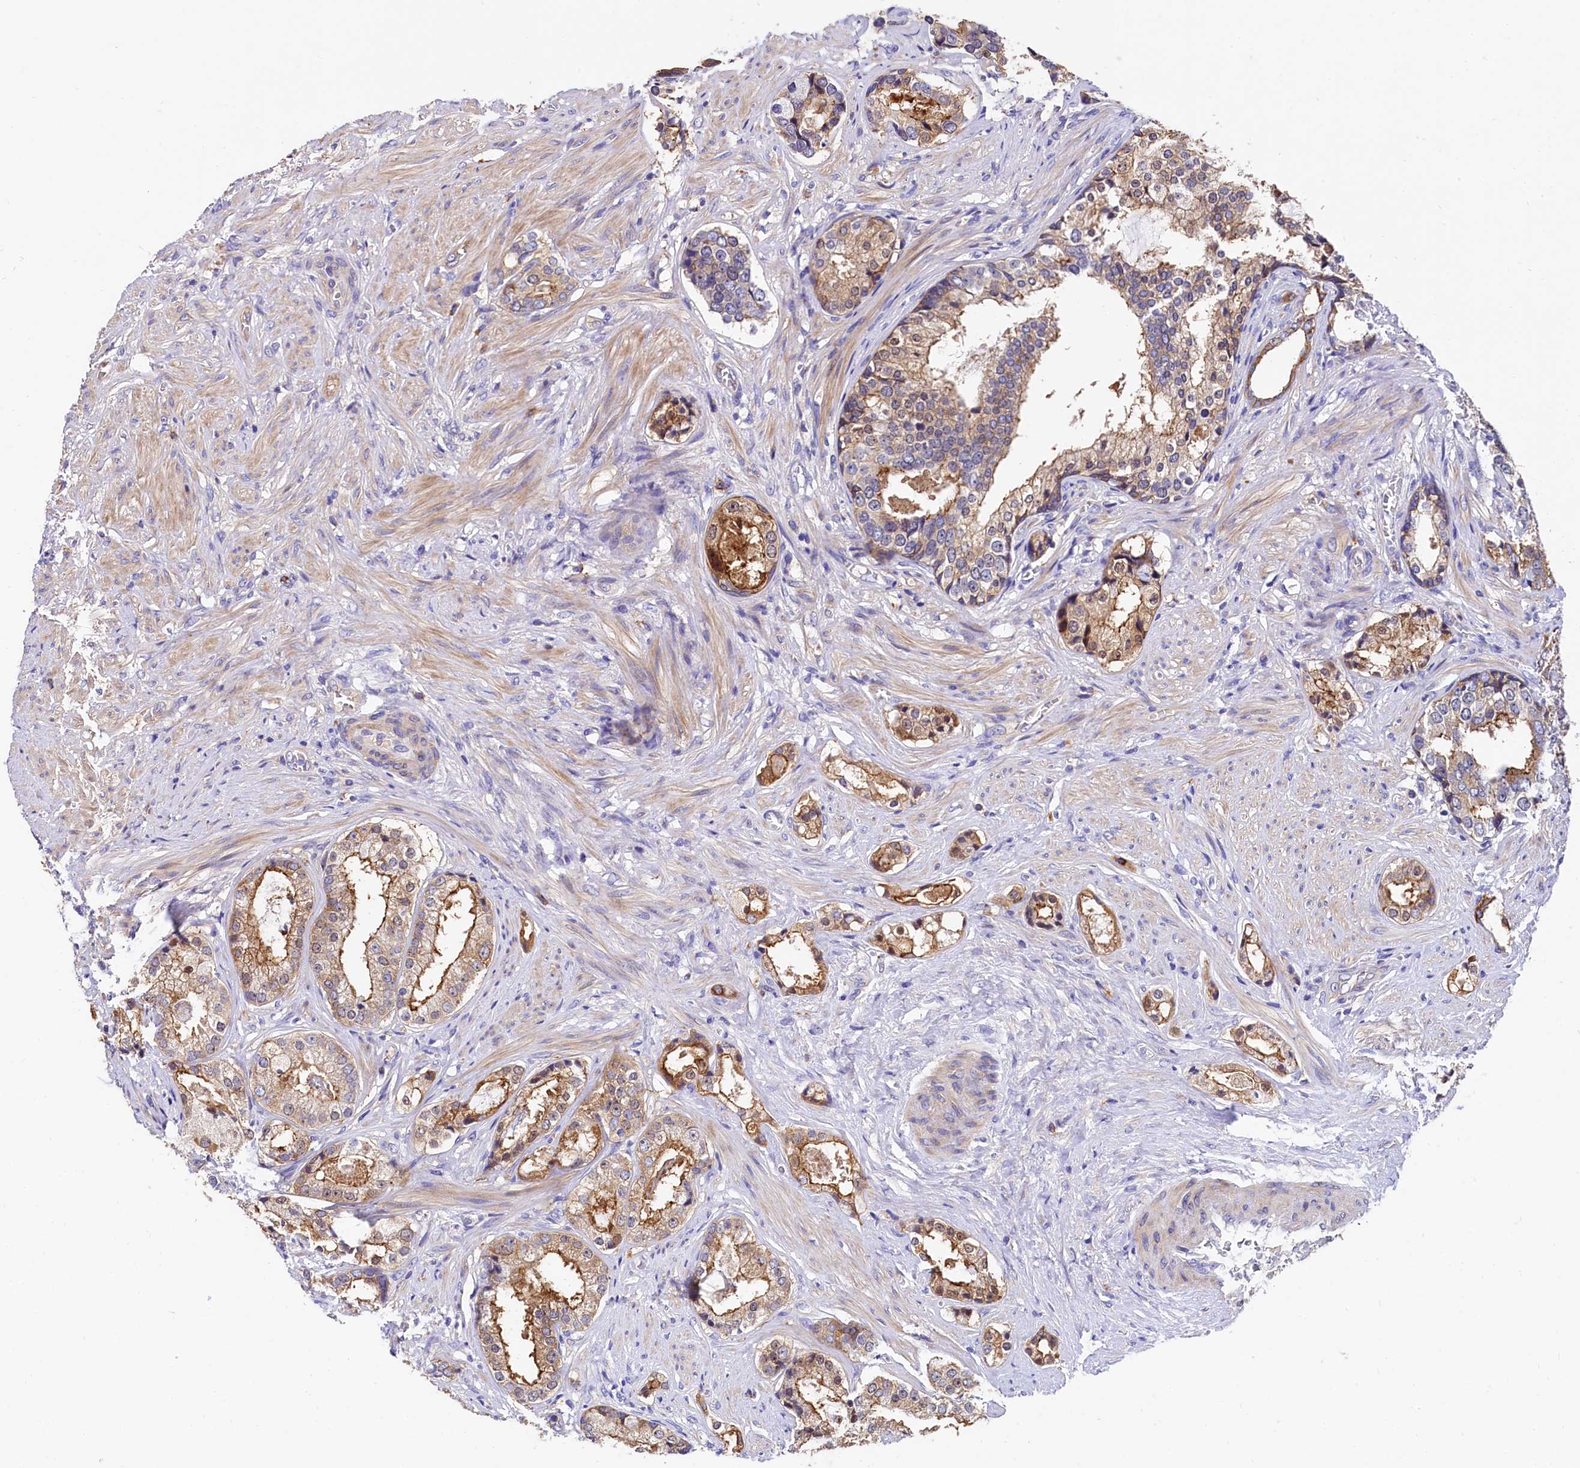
{"staining": {"intensity": "moderate", "quantity": "25%-75%", "location": "cytoplasmic/membranous"}, "tissue": "prostate cancer", "cell_type": "Tumor cells", "image_type": "cancer", "snomed": [{"axis": "morphology", "description": "Adenocarcinoma, High grade"}, {"axis": "topography", "description": "Prostate"}], "caption": "There is medium levels of moderate cytoplasmic/membranous positivity in tumor cells of prostate cancer (adenocarcinoma (high-grade)), as demonstrated by immunohistochemical staining (brown color).", "gene": "EPS8L2", "patient": {"sex": "male", "age": 58}}